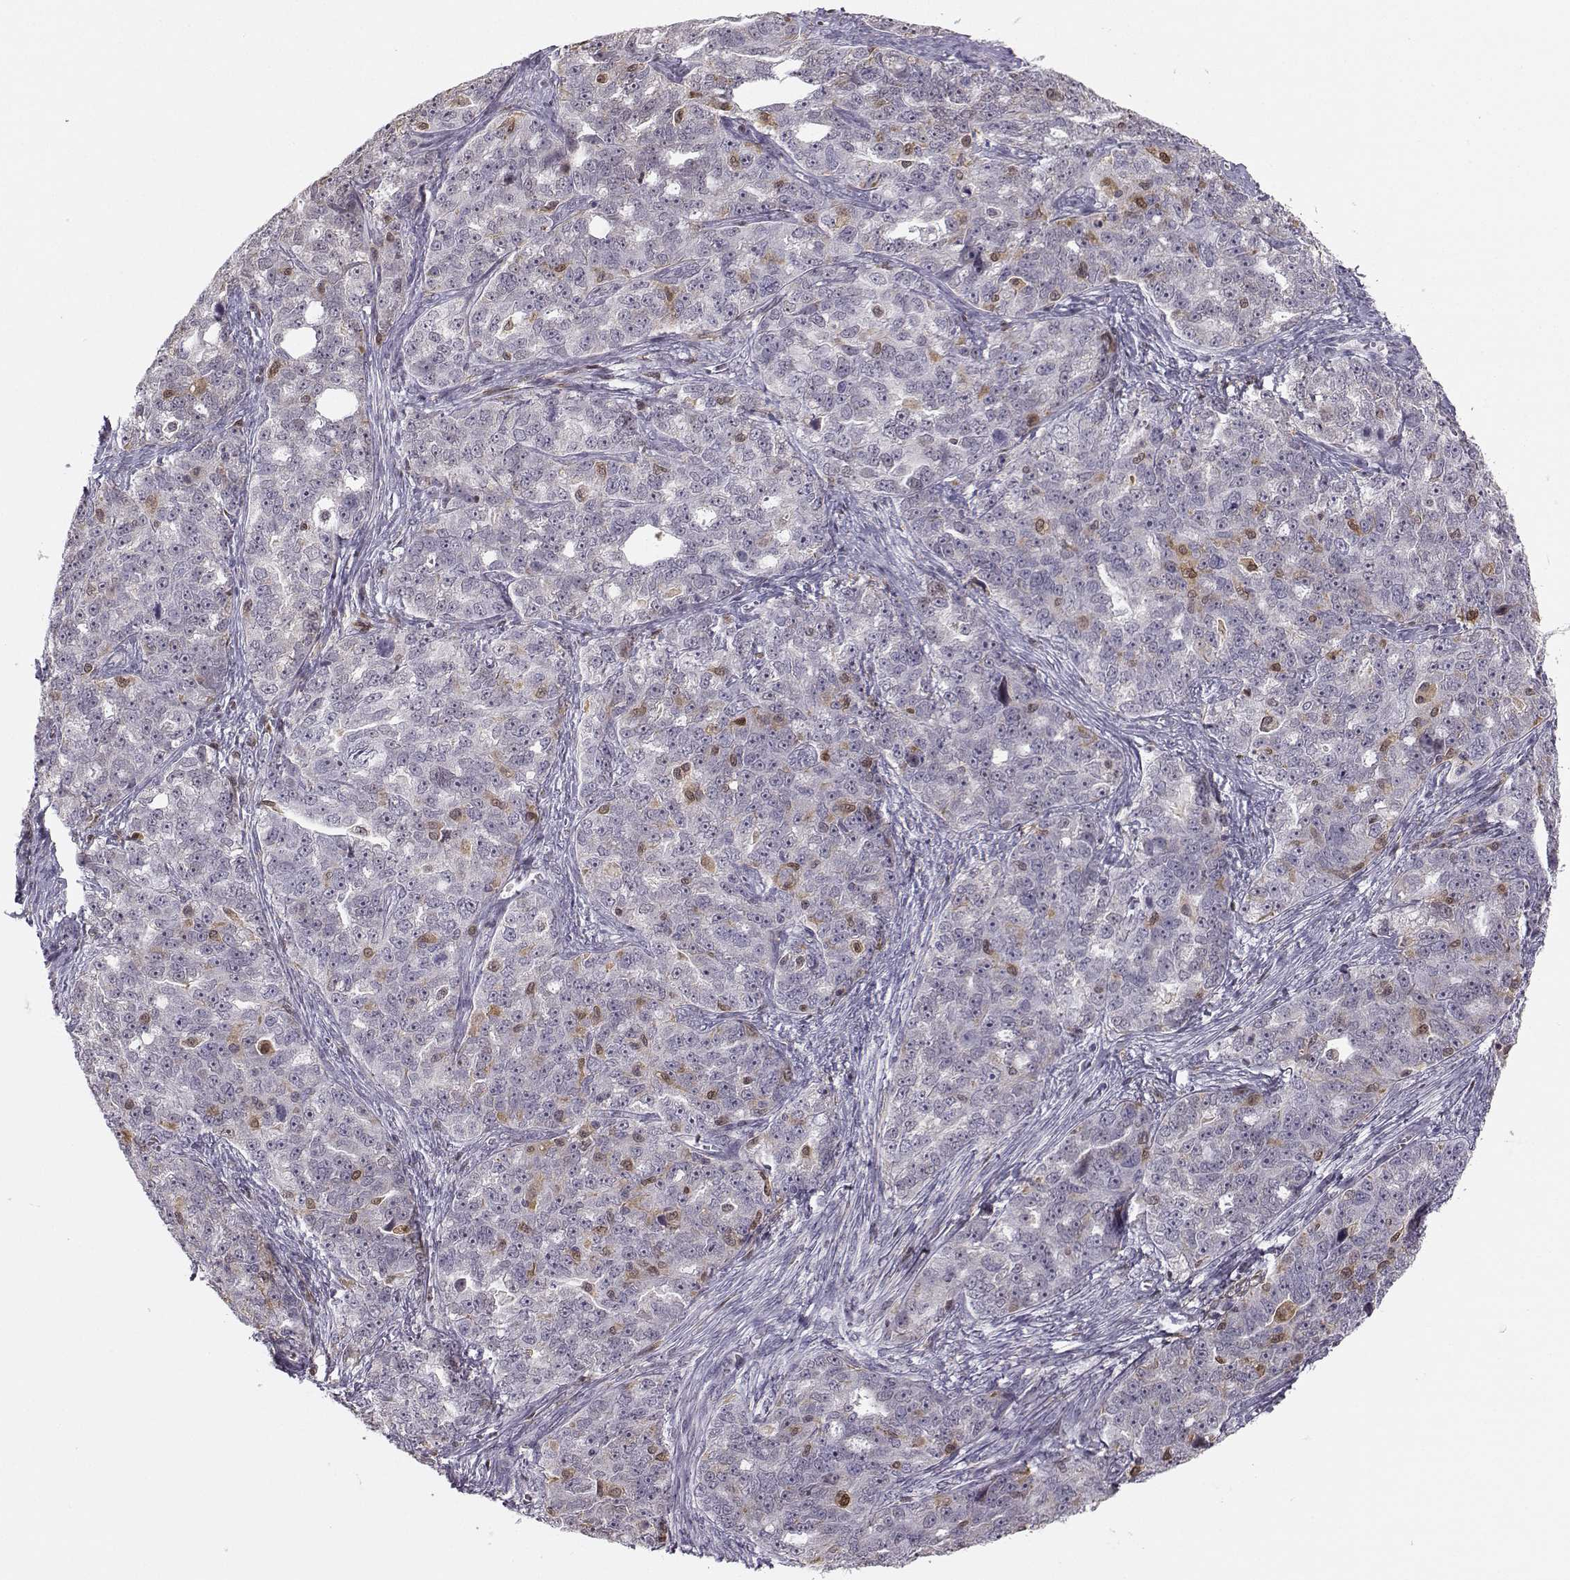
{"staining": {"intensity": "negative", "quantity": "none", "location": "none"}, "tissue": "ovarian cancer", "cell_type": "Tumor cells", "image_type": "cancer", "snomed": [{"axis": "morphology", "description": "Cystadenocarcinoma, serous, NOS"}, {"axis": "topography", "description": "Ovary"}], "caption": "Tumor cells are negative for brown protein staining in serous cystadenocarcinoma (ovarian).", "gene": "HTR7", "patient": {"sex": "female", "age": 51}}